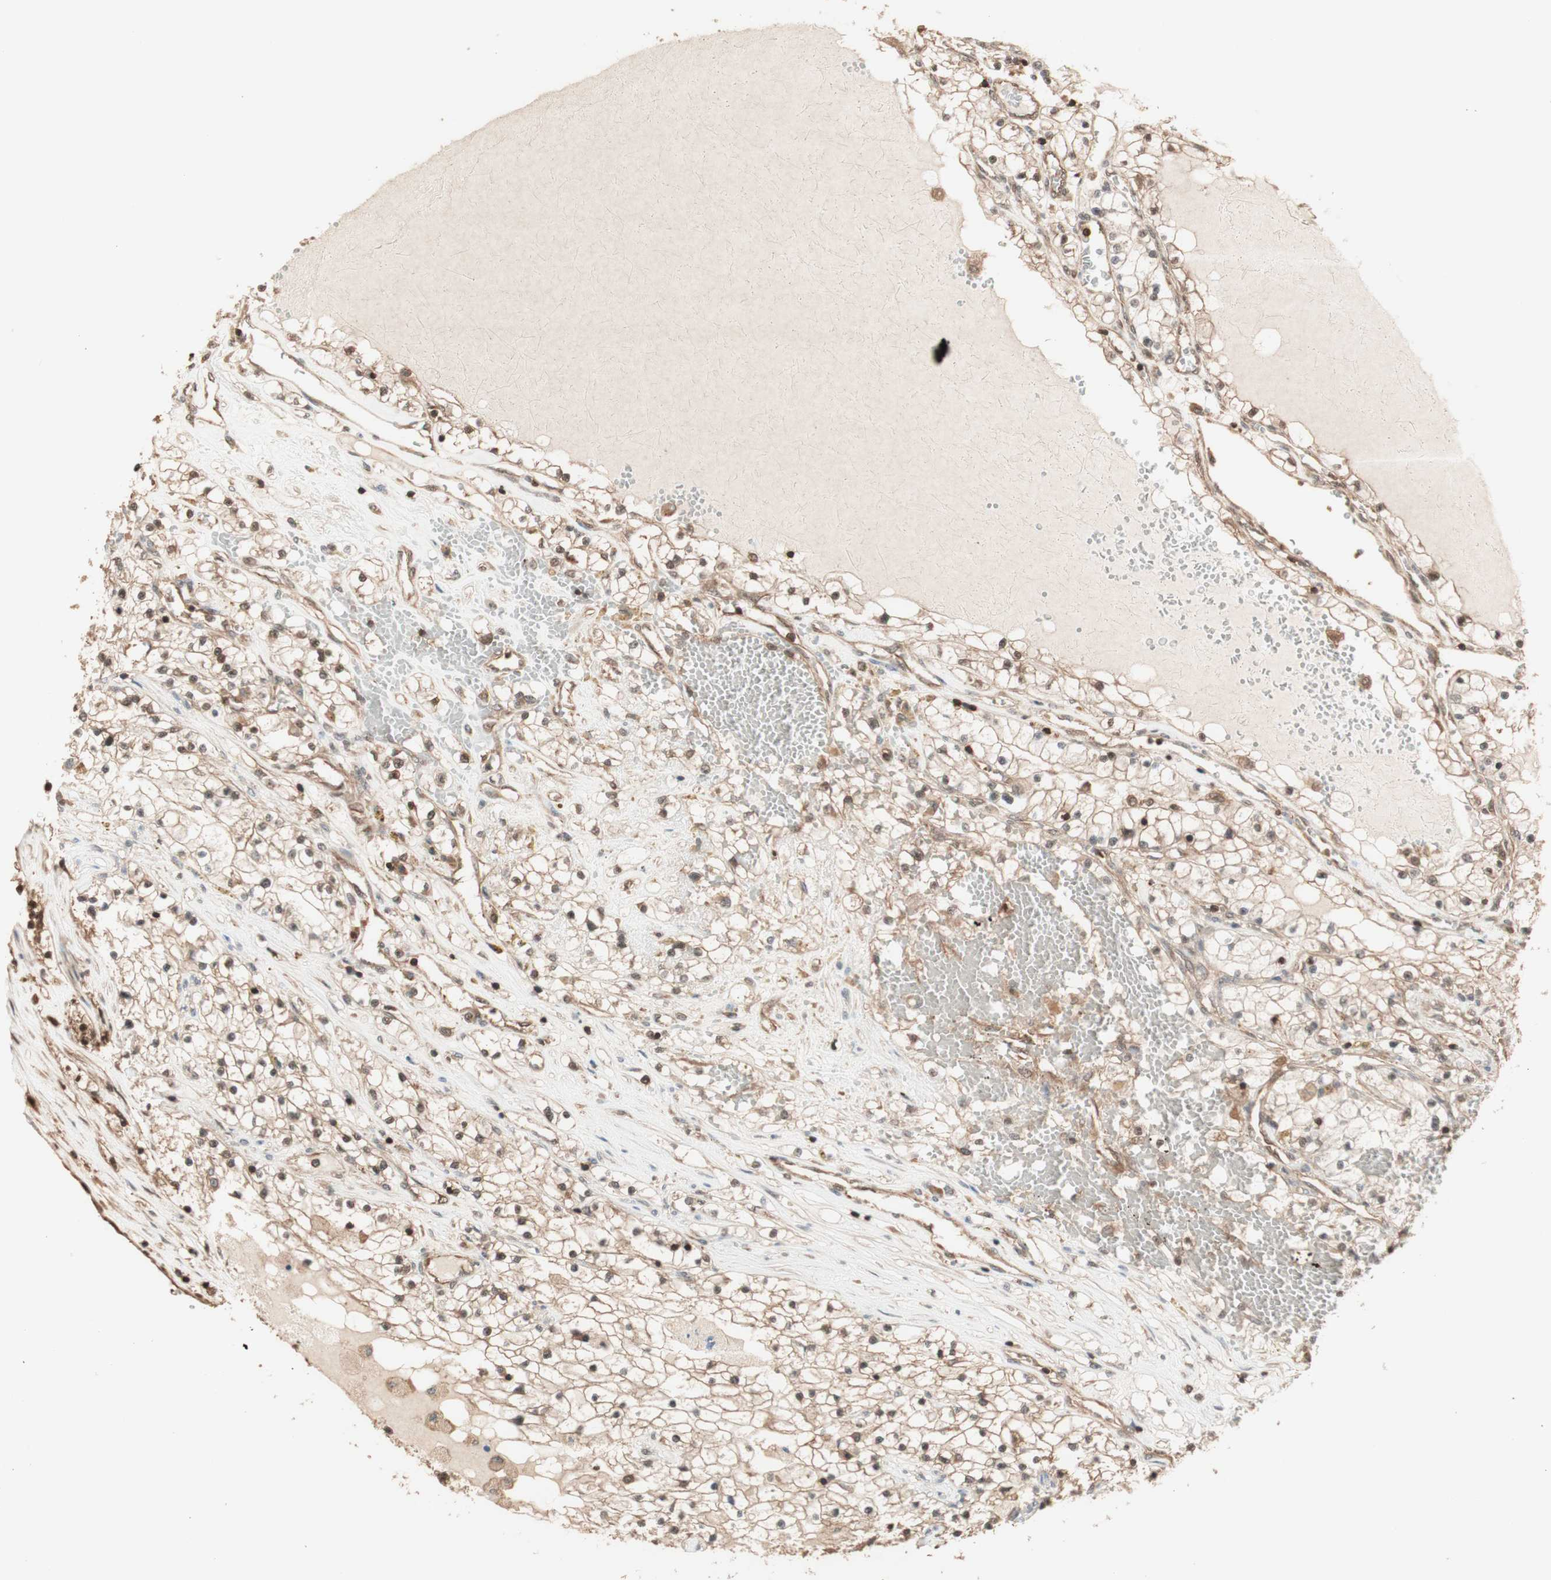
{"staining": {"intensity": "weak", "quantity": ">75%", "location": "cytoplasmic/membranous"}, "tissue": "renal cancer", "cell_type": "Tumor cells", "image_type": "cancer", "snomed": [{"axis": "morphology", "description": "Adenocarcinoma, NOS"}, {"axis": "topography", "description": "Kidney"}], "caption": "Human adenocarcinoma (renal) stained for a protein (brown) shows weak cytoplasmic/membranous positive positivity in about >75% of tumor cells.", "gene": "YWHAB", "patient": {"sex": "male", "age": 68}}